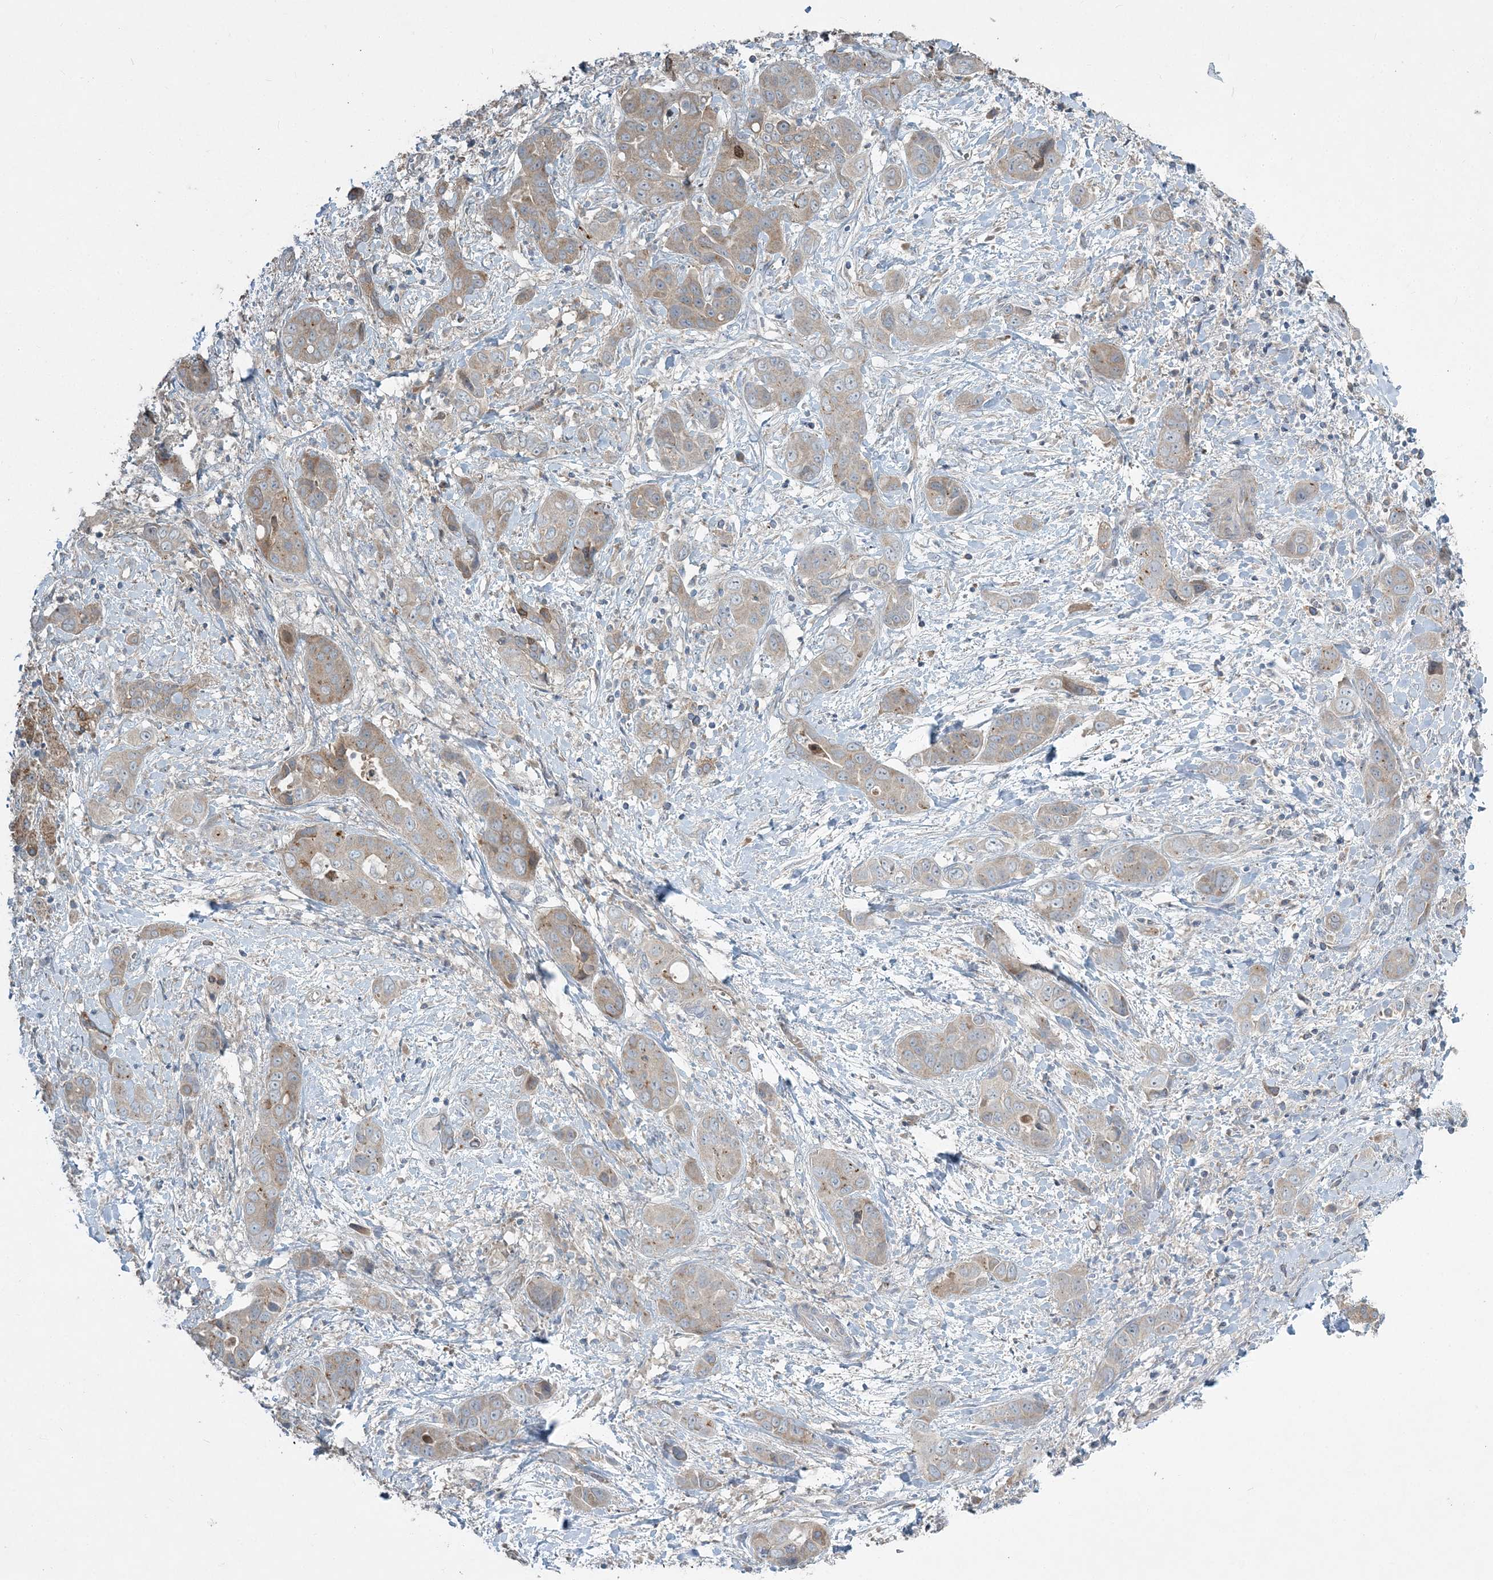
{"staining": {"intensity": "weak", "quantity": ">75%", "location": "cytoplasmic/membranous"}, "tissue": "liver cancer", "cell_type": "Tumor cells", "image_type": "cancer", "snomed": [{"axis": "morphology", "description": "Cholangiocarcinoma"}, {"axis": "topography", "description": "Liver"}], "caption": "Protein analysis of liver cancer tissue displays weak cytoplasmic/membranous positivity in about >75% of tumor cells. The staining was performed using DAB, with brown indicating positive protein expression. Nuclei are stained blue with hematoxylin.", "gene": "SLC4A10", "patient": {"sex": "female", "age": 52}}